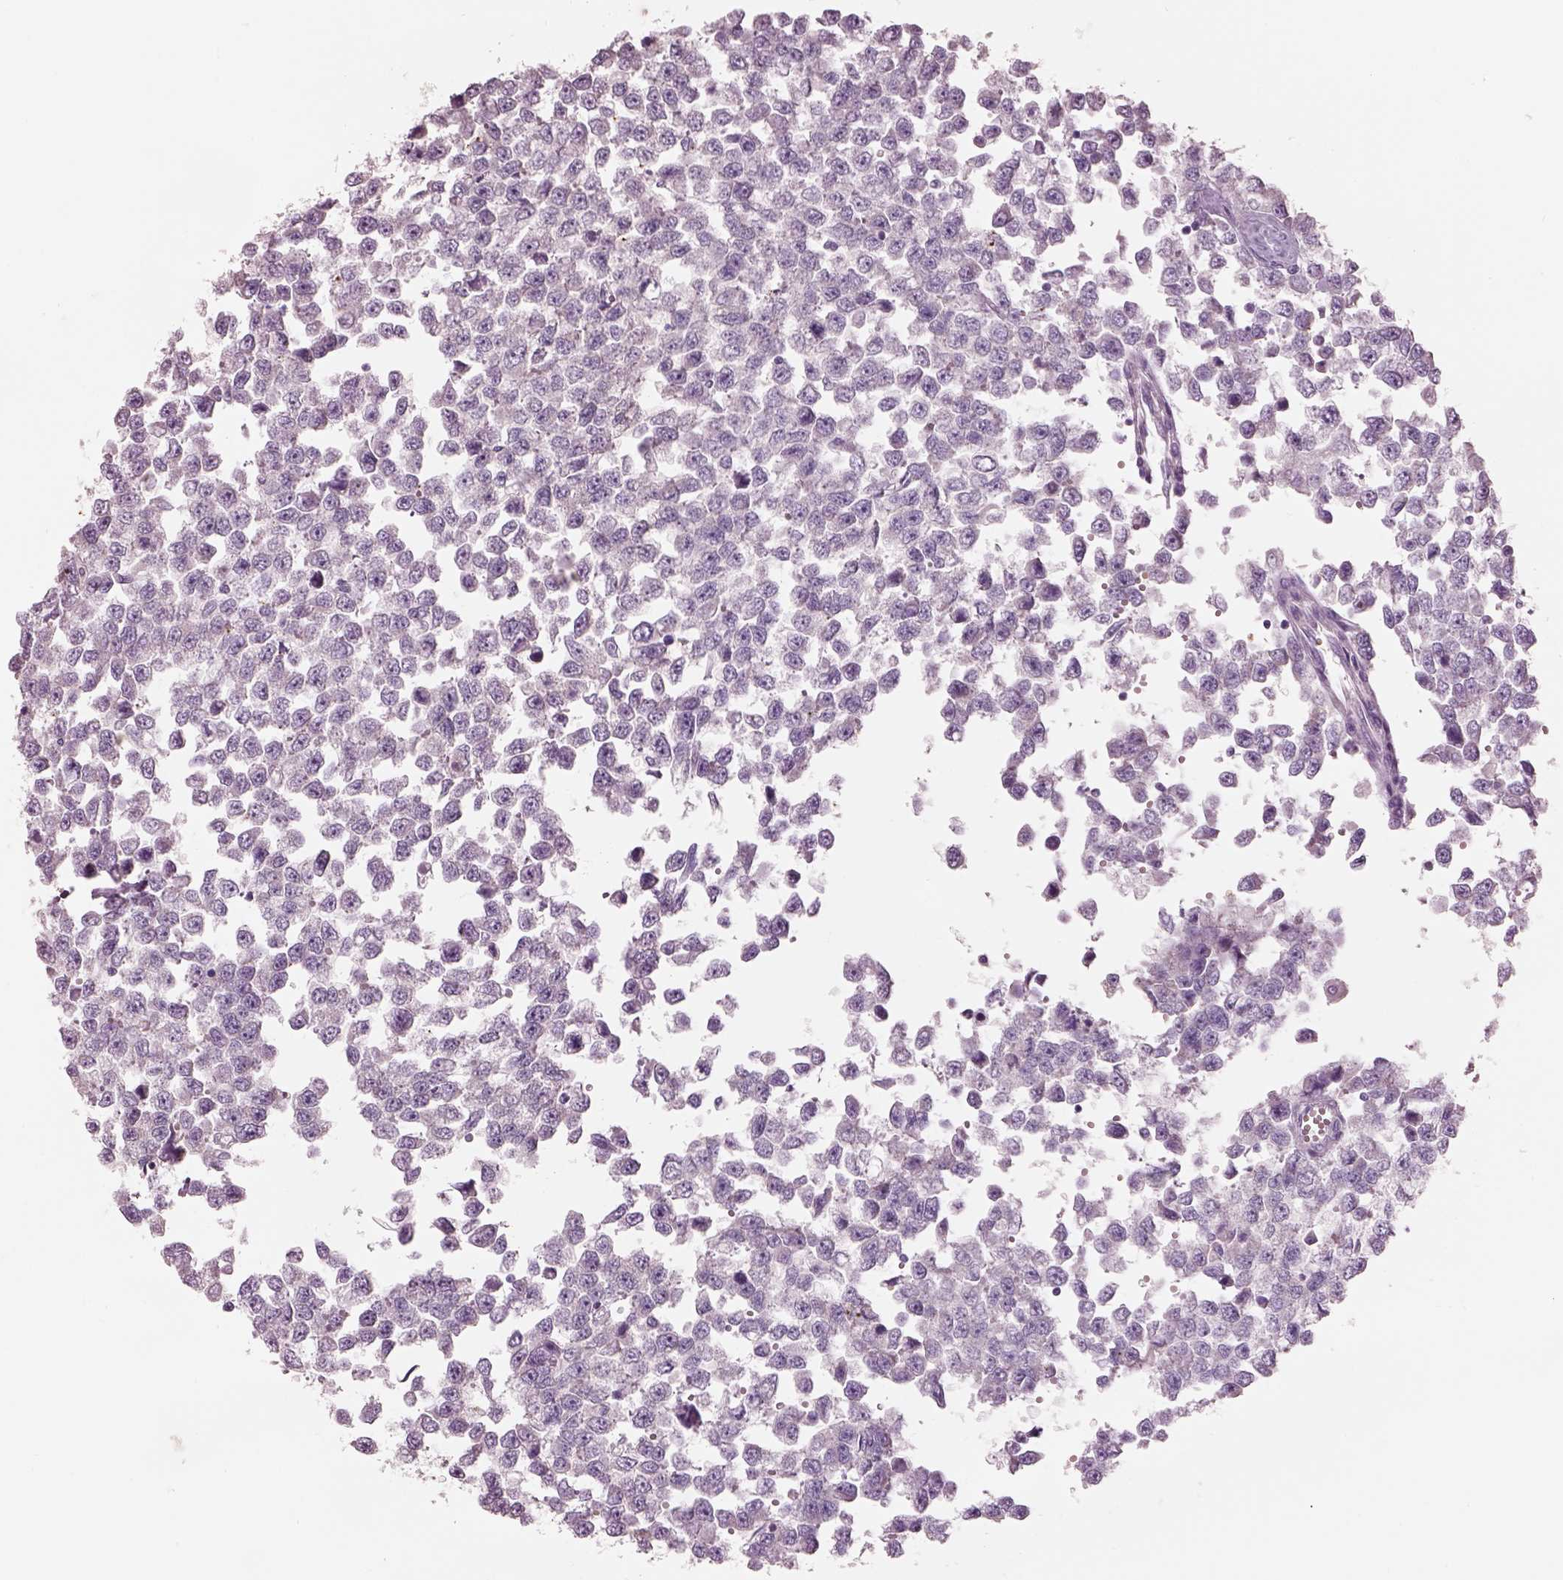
{"staining": {"intensity": "negative", "quantity": "none", "location": "none"}, "tissue": "testis cancer", "cell_type": "Tumor cells", "image_type": "cancer", "snomed": [{"axis": "morphology", "description": "Normal tissue, NOS"}, {"axis": "morphology", "description": "Seminoma, NOS"}, {"axis": "topography", "description": "Testis"}, {"axis": "topography", "description": "Epididymis"}], "caption": "This is an immunohistochemistry histopathology image of seminoma (testis). There is no positivity in tumor cells.", "gene": "ELSPBP1", "patient": {"sex": "male", "age": 34}}